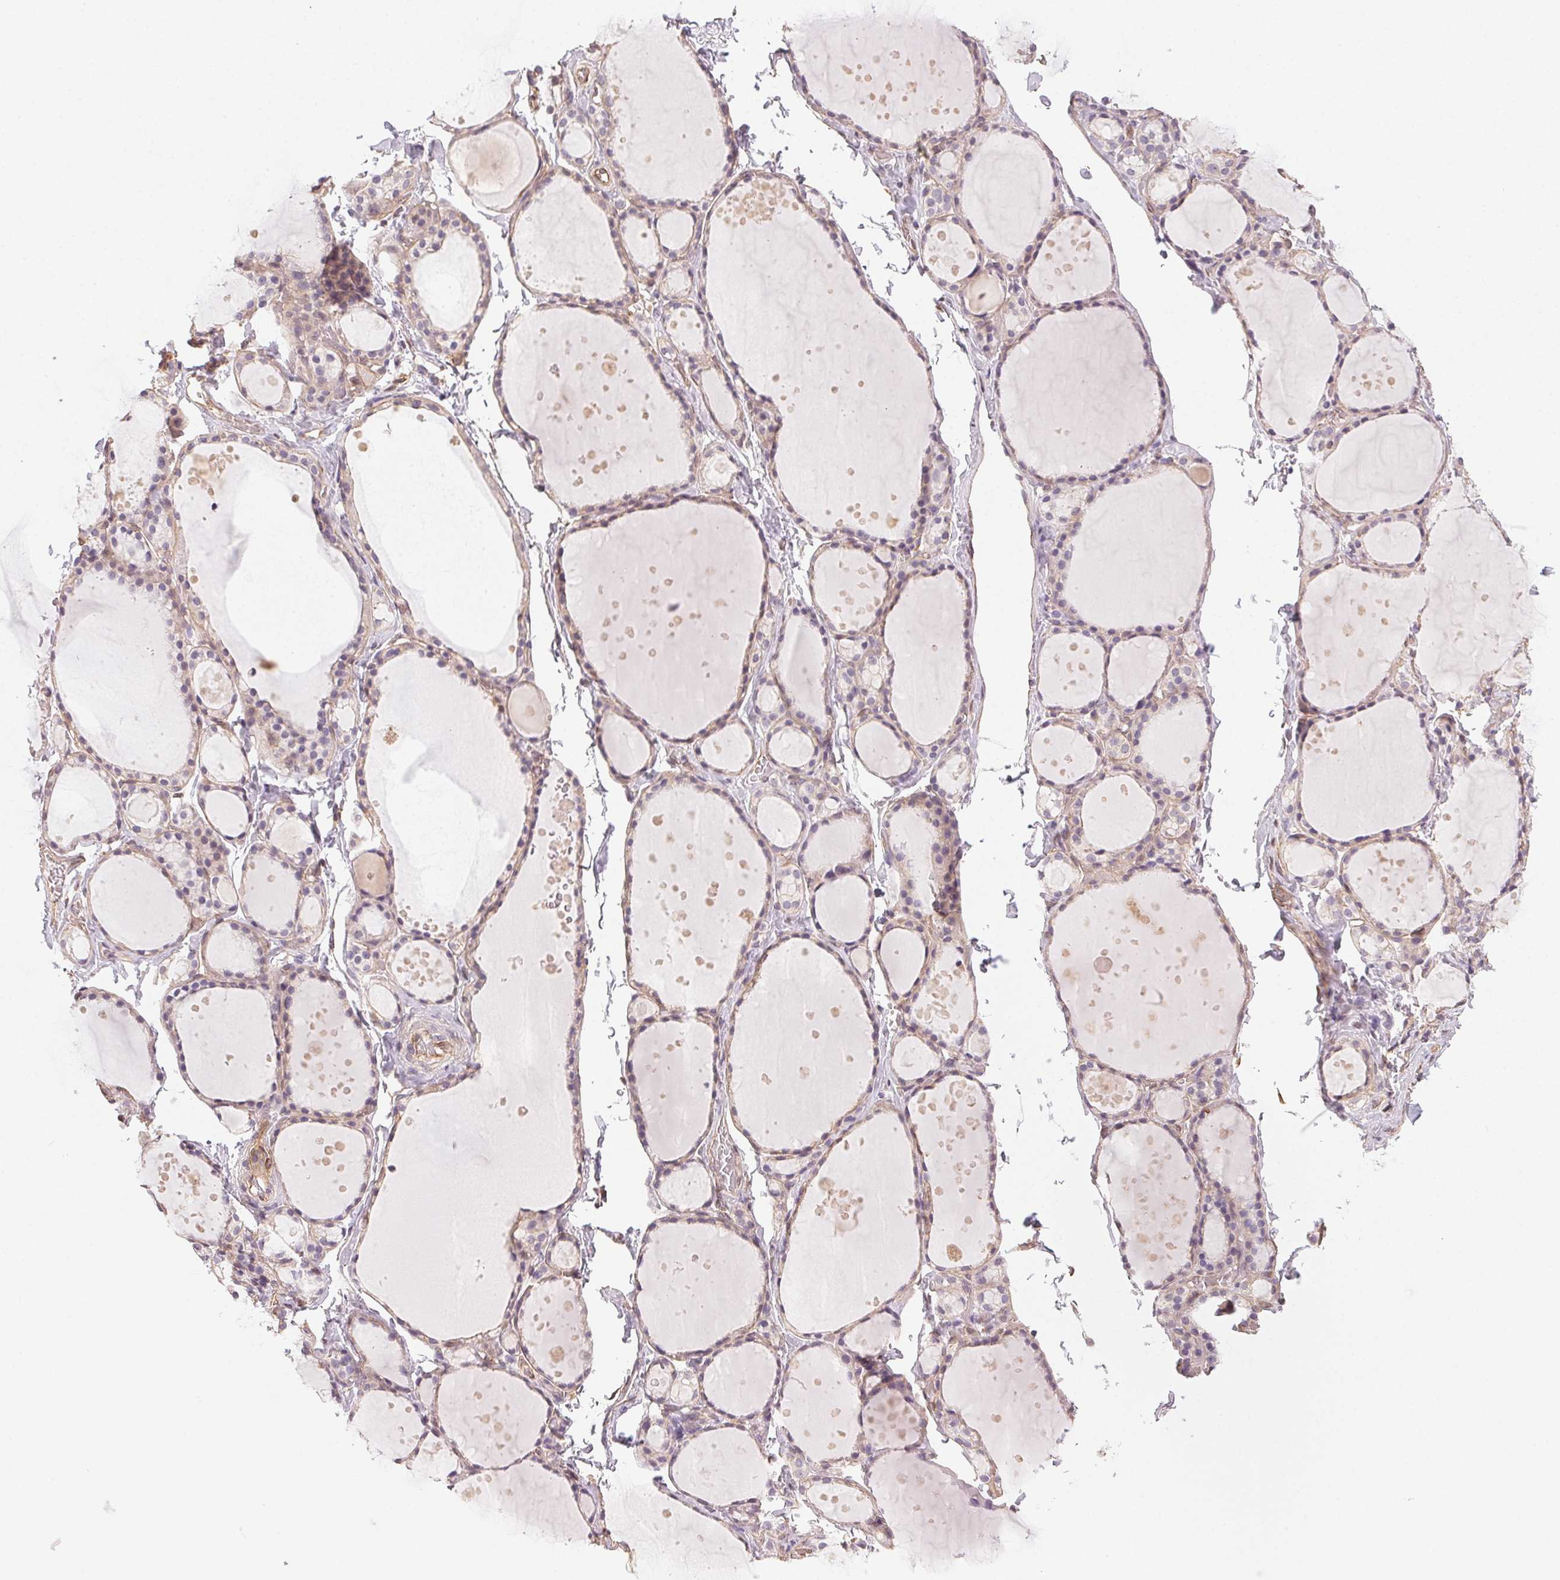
{"staining": {"intensity": "weak", "quantity": "<25%", "location": "cytoplasmic/membranous"}, "tissue": "thyroid gland", "cell_type": "Glandular cells", "image_type": "normal", "snomed": [{"axis": "morphology", "description": "Normal tissue, NOS"}, {"axis": "topography", "description": "Thyroid gland"}], "caption": "DAB (3,3'-diaminobenzidine) immunohistochemical staining of unremarkable thyroid gland demonstrates no significant staining in glandular cells. (Immunohistochemistry, brightfield microscopy, high magnification).", "gene": "PLA2G4F", "patient": {"sex": "male", "age": 68}}